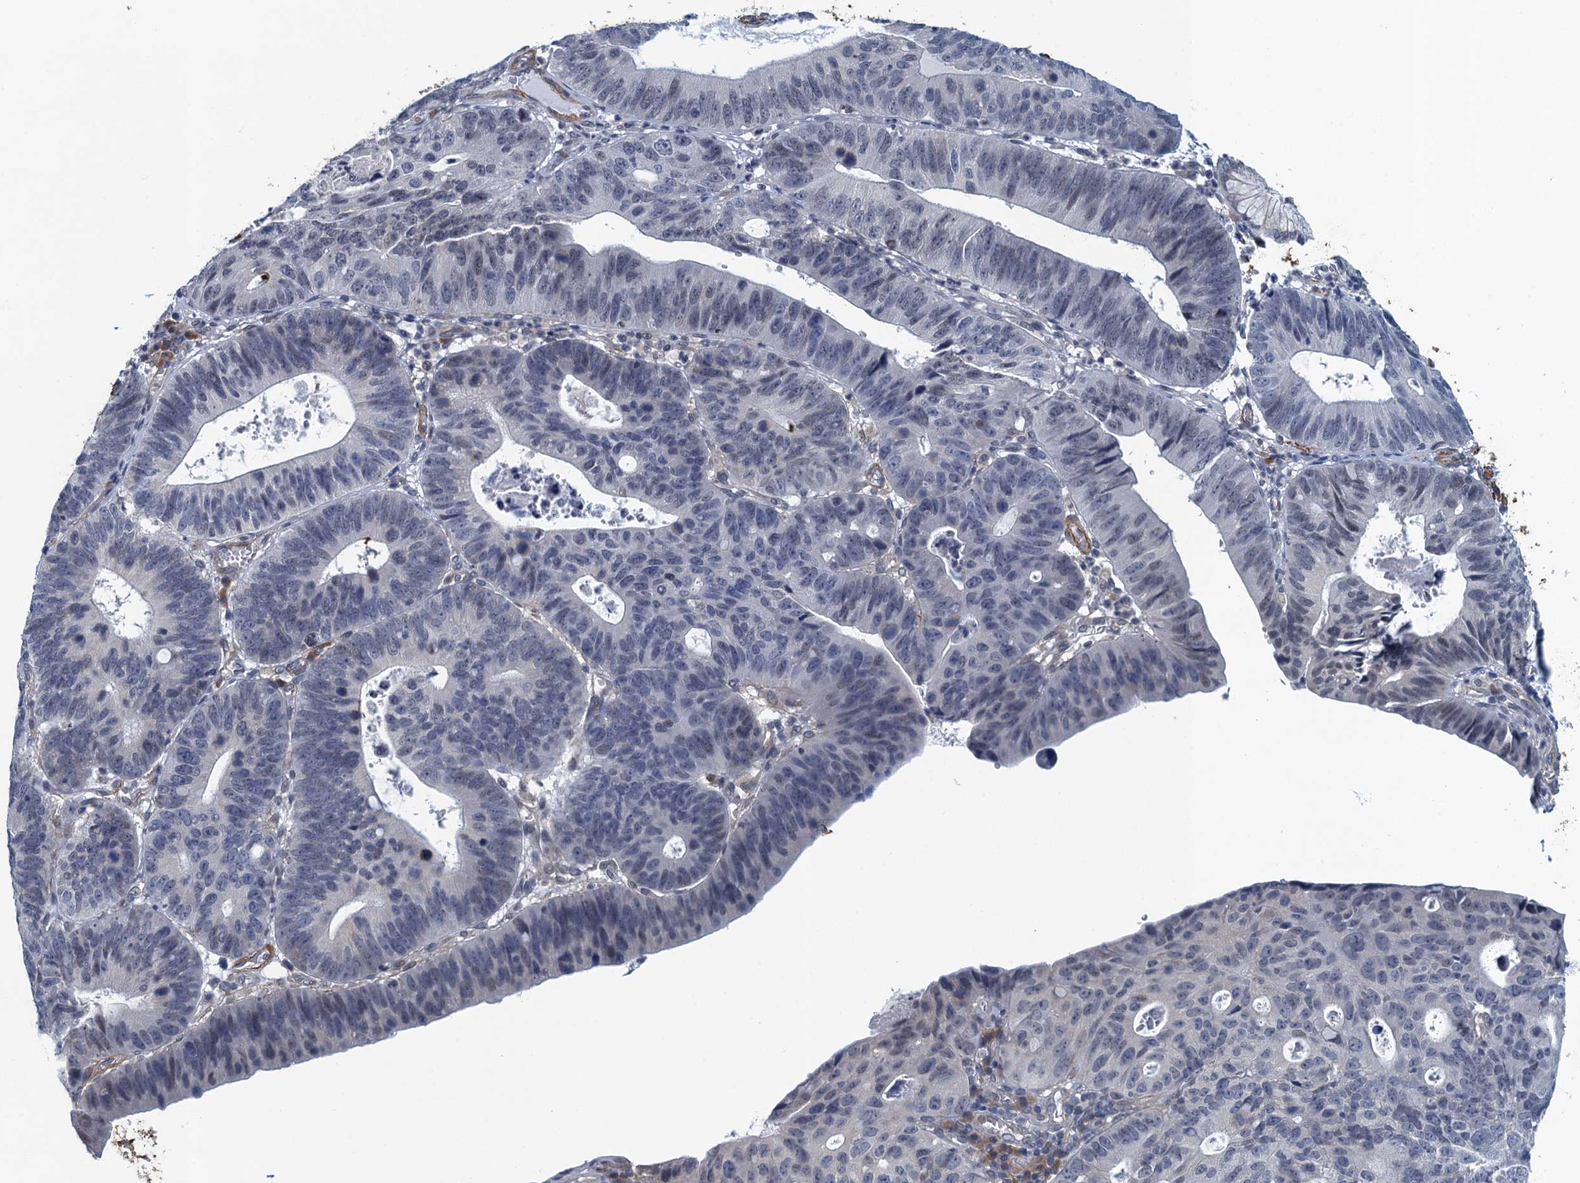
{"staining": {"intensity": "negative", "quantity": "none", "location": "none"}, "tissue": "stomach cancer", "cell_type": "Tumor cells", "image_type": "cancer", "snomed": [{"axis": "morphology", "description": "Adenocarcinoma, NOS"}, {"axis": "topography", "description": "Stomach"}], "caption": "Human adenocarcinoma (stomach) stained for a protein using immunohistochemistry (IHC) reveals no staining in tumor cells.", "gene": "ALG2", "patient": {"sex": "male", "age": 59}}